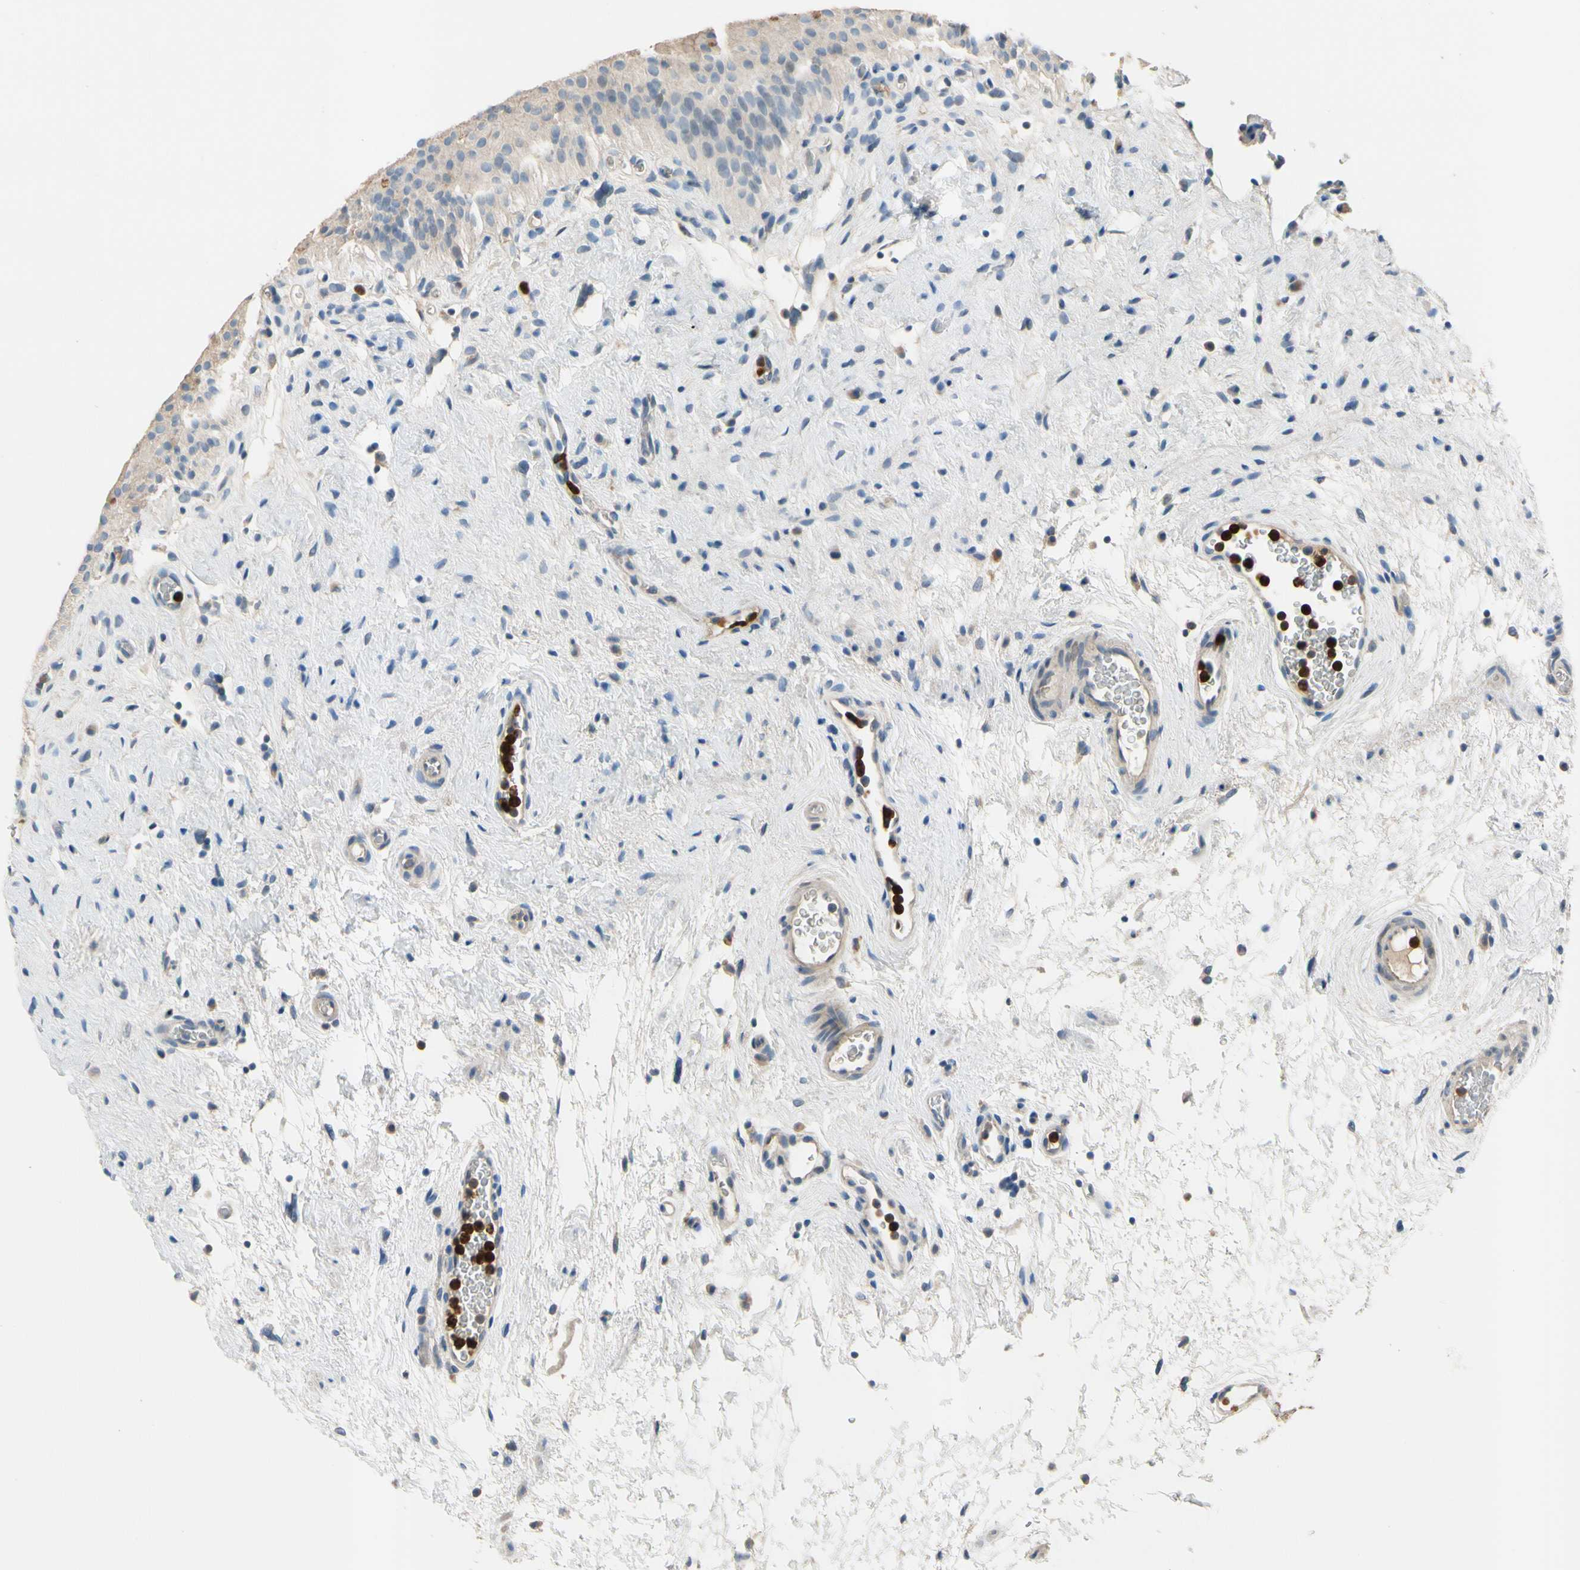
{"staining": {"intensity": "negative", "quantity": "none", "location": "none"}, "tissue": "urinary bladder", "cell_type": "Urothelial cells", "image_type": "normal", "snomed": [{"axis": "morphology", "description": "Normal tissue, NOS"}, {"axis": "morphology", "description": "Urothelial carcinoma, High grade"}, {"axis": "topography", "description": "Urinary bladder"}], "caption": "A high-resolution micrograph shows immunohistochemistry staining of unremarkable urinary bladder, which reveals no significant staining in urothelial cells.", "gene": "SIGLEC5", "patient": {"sex": "male", "age": 46}}